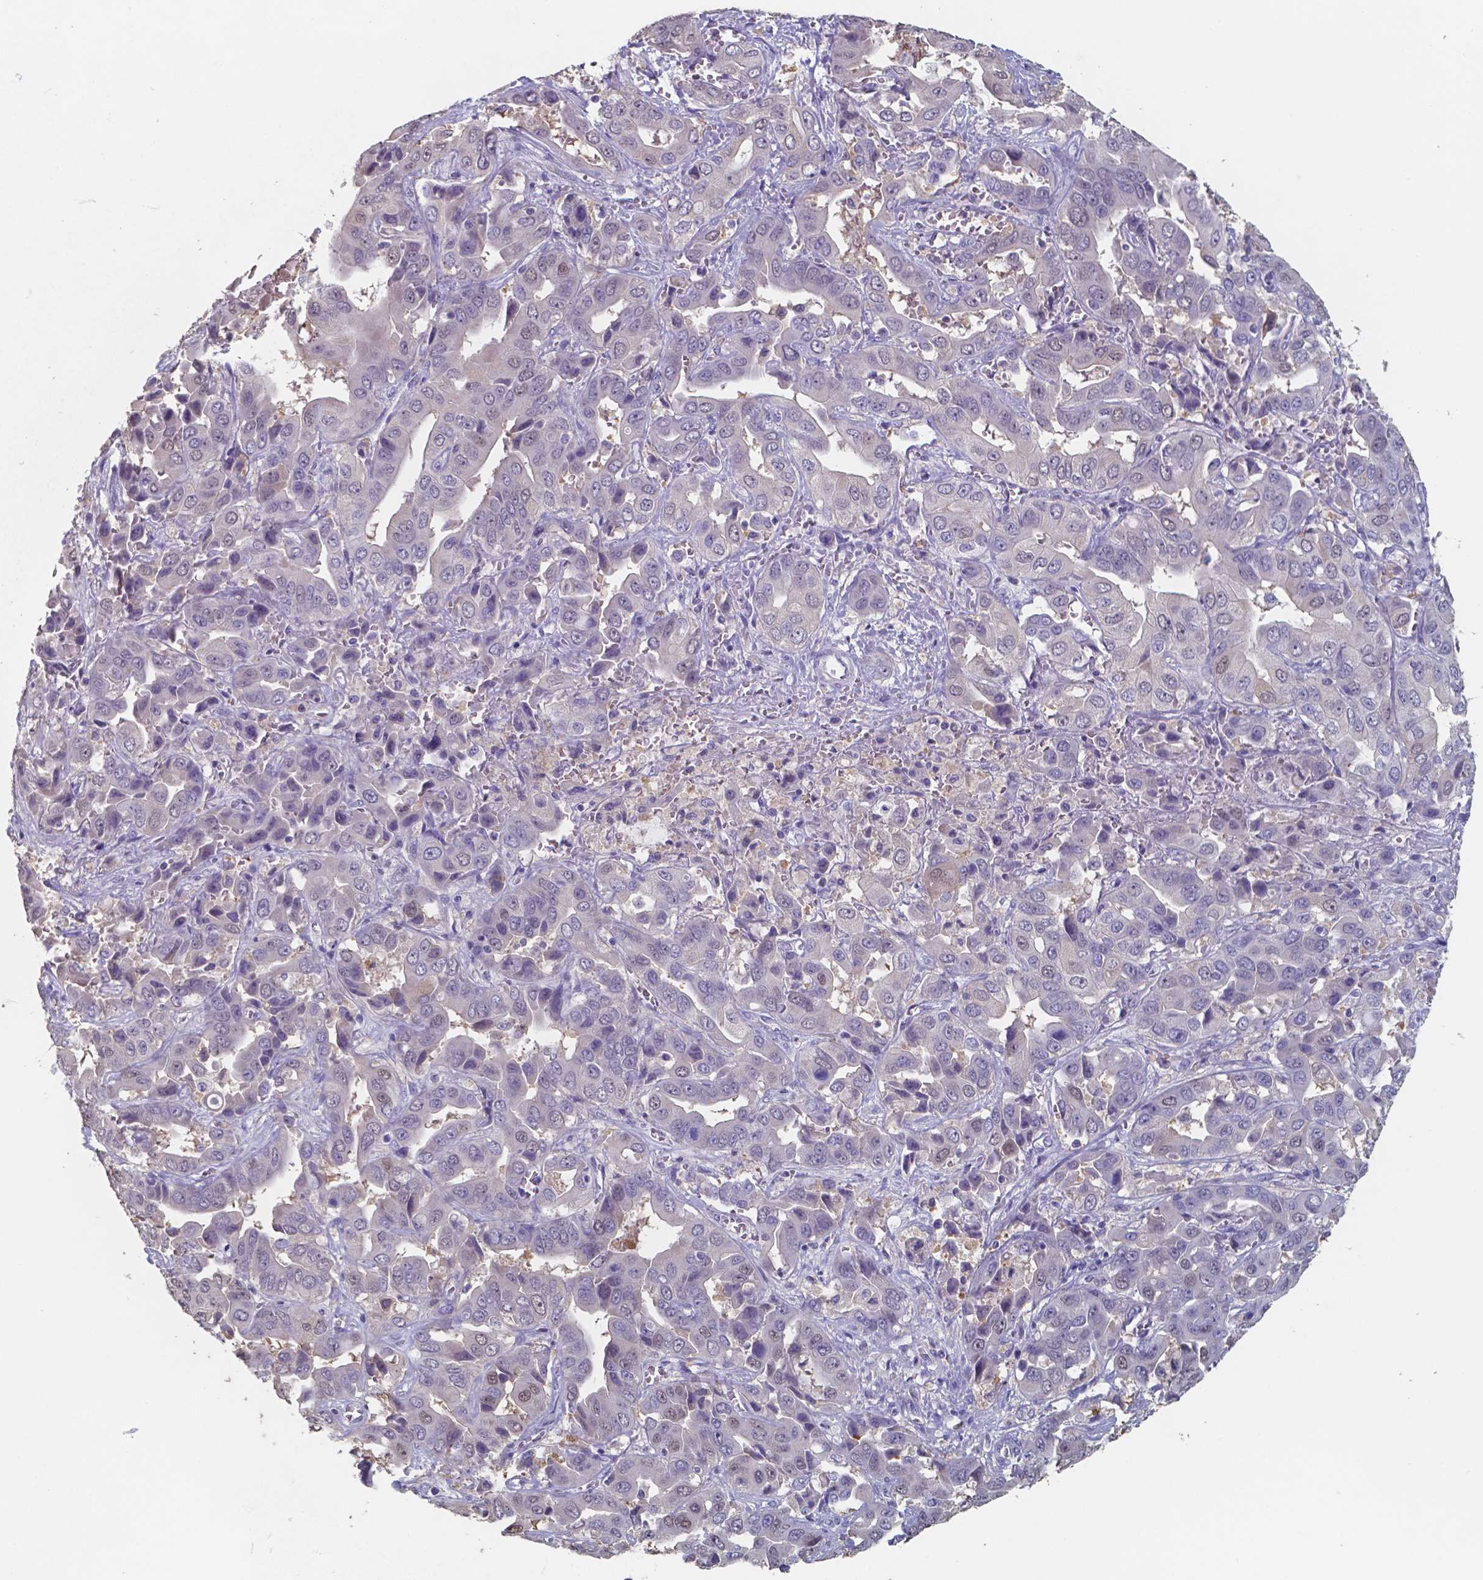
{"staining": {"intensity": "negative", "quantity": "none", "location": "none"}, "tissue": "liver cancer", "cell_type": "Tumor cells", "image_type": "cancer", "snomed": [{"axis": "morphology", "description": "Cholangiocarcinoma"}, {"axis": "topography", "description": "Liver"}], "caption": "Immunohistochemical staining of liver cancer (cholangiocarcinoma) demonstrates no significant staining in tumor cells.", "gene": "FOXJ1", "patient": {"sex": "female", "age": 52}}